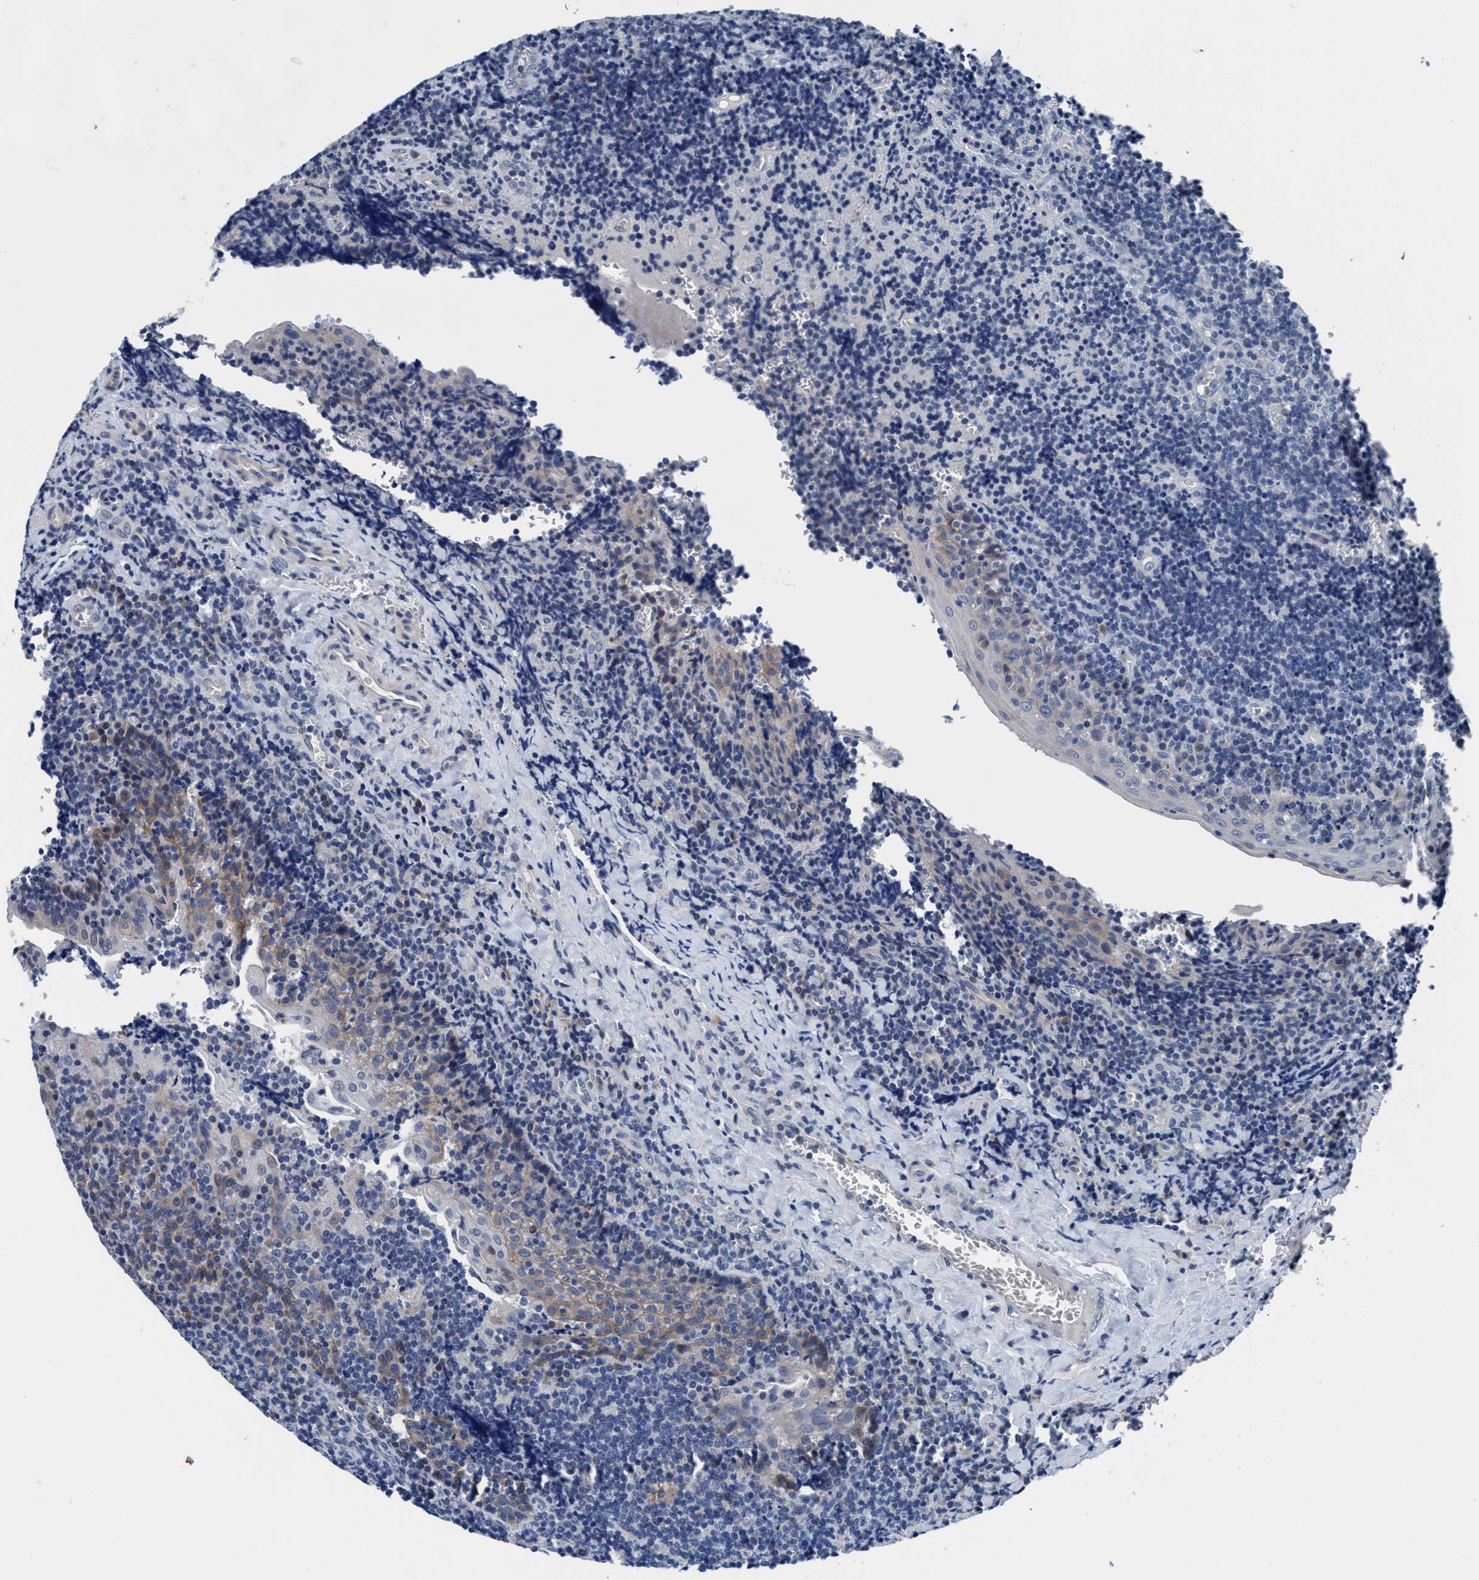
{"staining": {"intensity": "negative", "quantity": "none", "location": "none"}, "tissue": "tonsil", "cell_type": "Germinal center cells", "image_type": "normal", "snomed": [{"axis": "morphology", "description": "Normal tissue, NOS"}, {"axis": "morphology", "description": "Inflammation, NOS"}, {"axis": "topography", "description": "Tonsil"}], "caption": "Tonsil stained for a protein using IHC shows no positivity germinal center cells.", "gene": "TMEM94", "patient": {"sex": "female", "age": 31}}